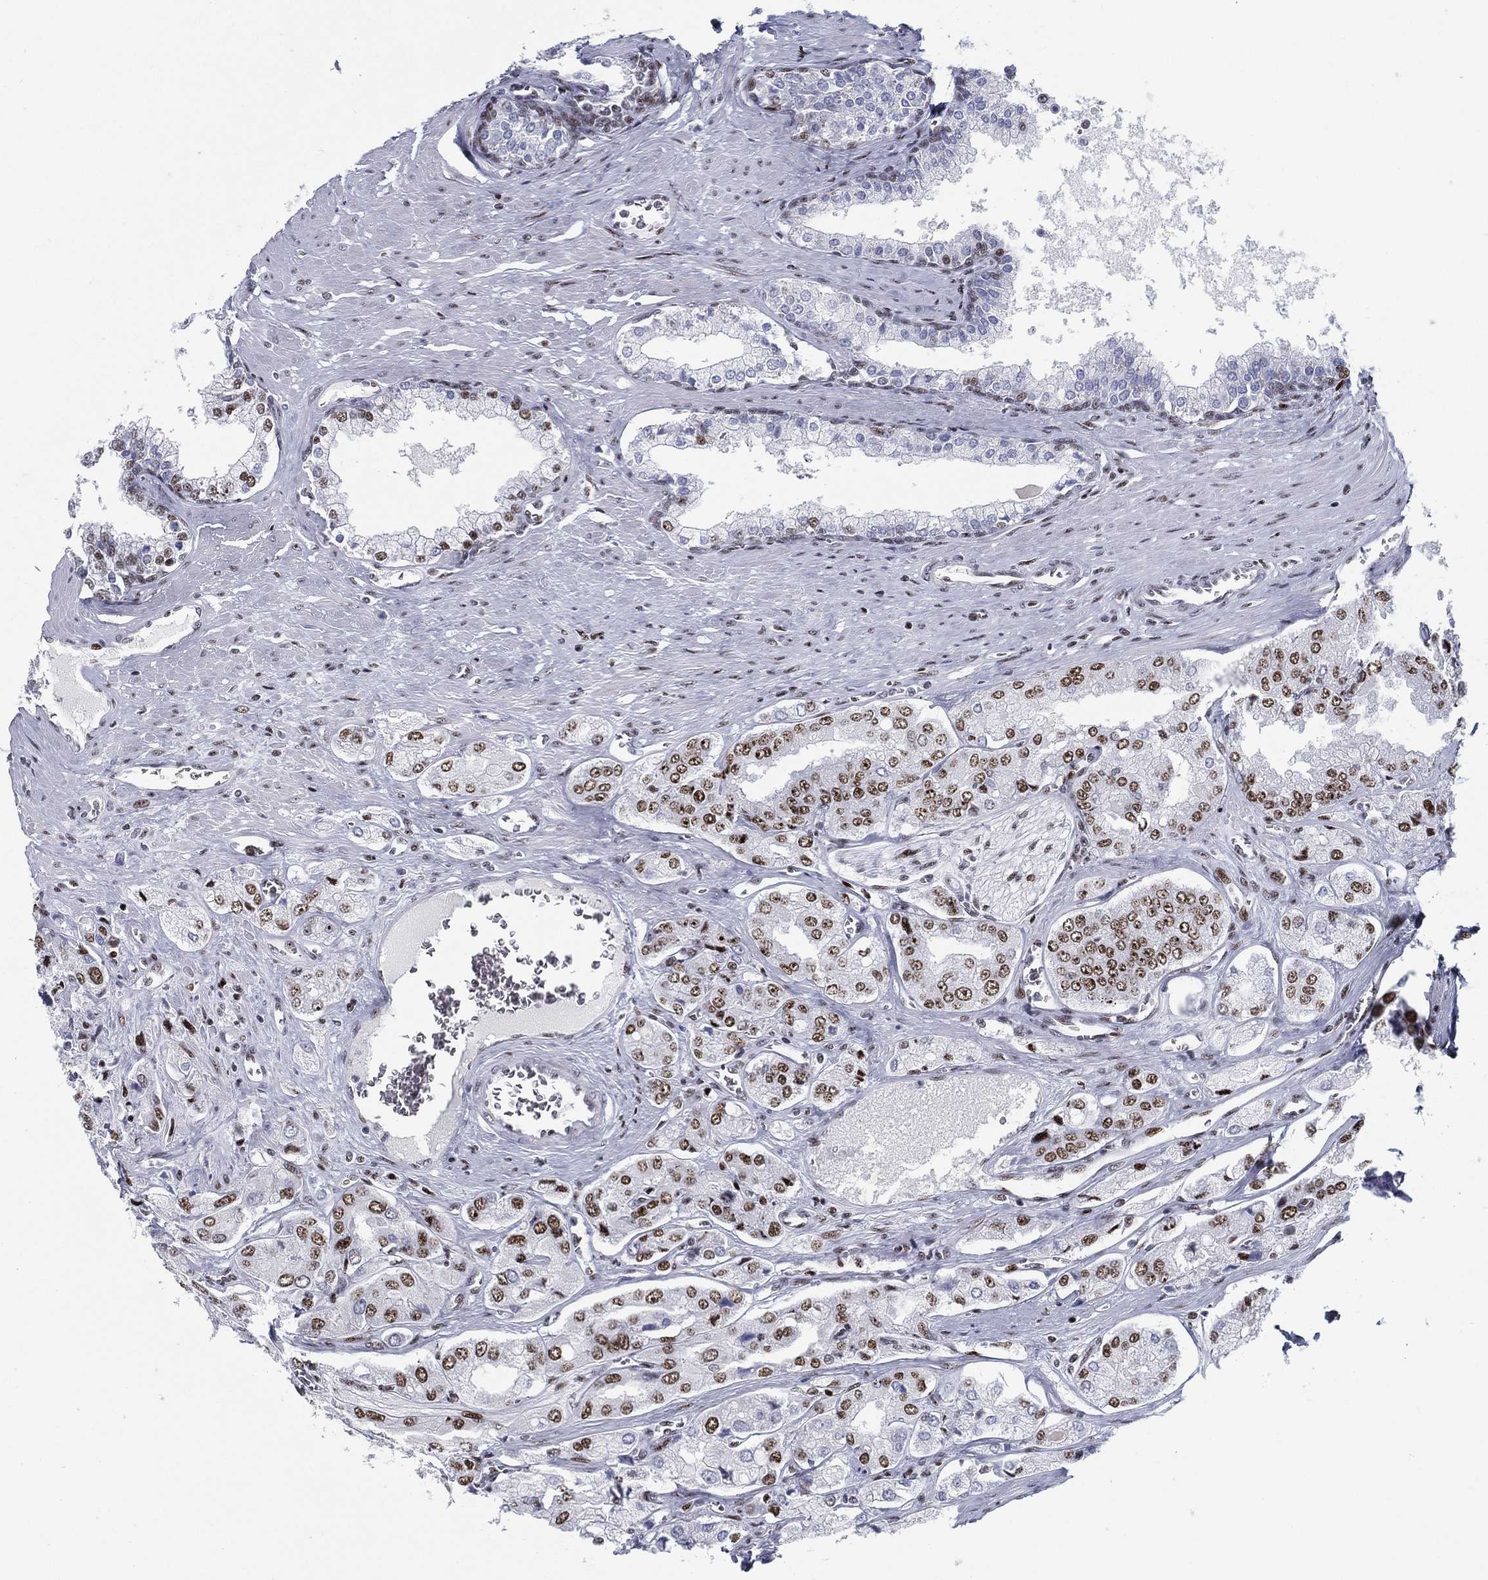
{"staining": {"intensity": "moderate", "quantity": "25%-75%", "location": "nuclear"}, "tissue": "prostate cancer", "cell_type": "Tumor cells", "image_type": "cancer", "snomed": [{"axis": "morphology", "description": "Adenocarcinoma, NOS"}, {"axis": "topography", "description": "Prostate and seminal vesicle, NOS"}, {"axis": "topography", "description": "Prostate"}], "caption": "Human prostate cancer stained with a brown dye reveals moderate nuclear positive staining in approximately 25%-75% of tumor cells.", "gene": "CYB561D2", "patient": {"sex": "male", "age": 67}}